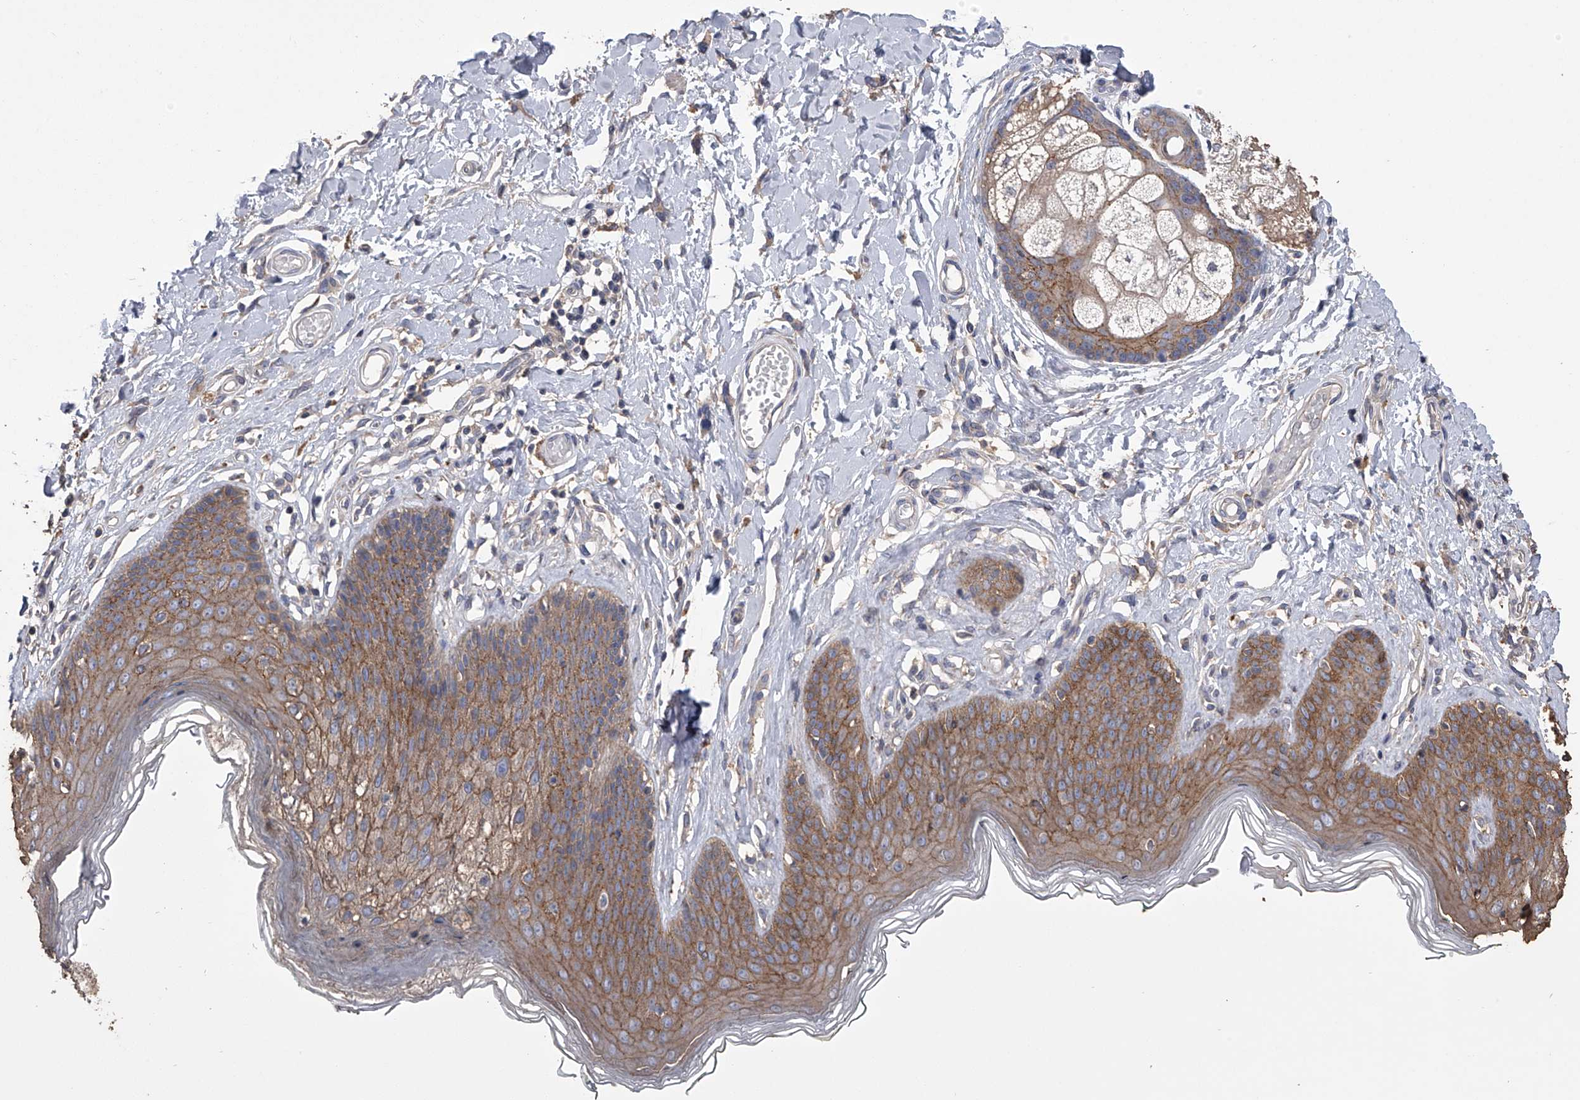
{"staining": {"intensity": "moderate", "quantity": ">75%", "location": "cytoplasmic/membranous"}, "tissue": "skin", "cell_type": "Epidermal cells", "image_type": "normal", "snomed": [{"axis": "morphology", "description": "Normal tissue, NOS"}, {"axis": "morphology", "description": "Squamous cell carcinoma, NOS"}, {"axis": "topography", "description": "Vulva"}], "caption": "A histopathology image of human skin stained for a protein reveals moderate cytoplasmic/membranous brown staining in epidermal cells.", "gene": "ZNF343", "patient": {"sex": "female", "age": 85}}